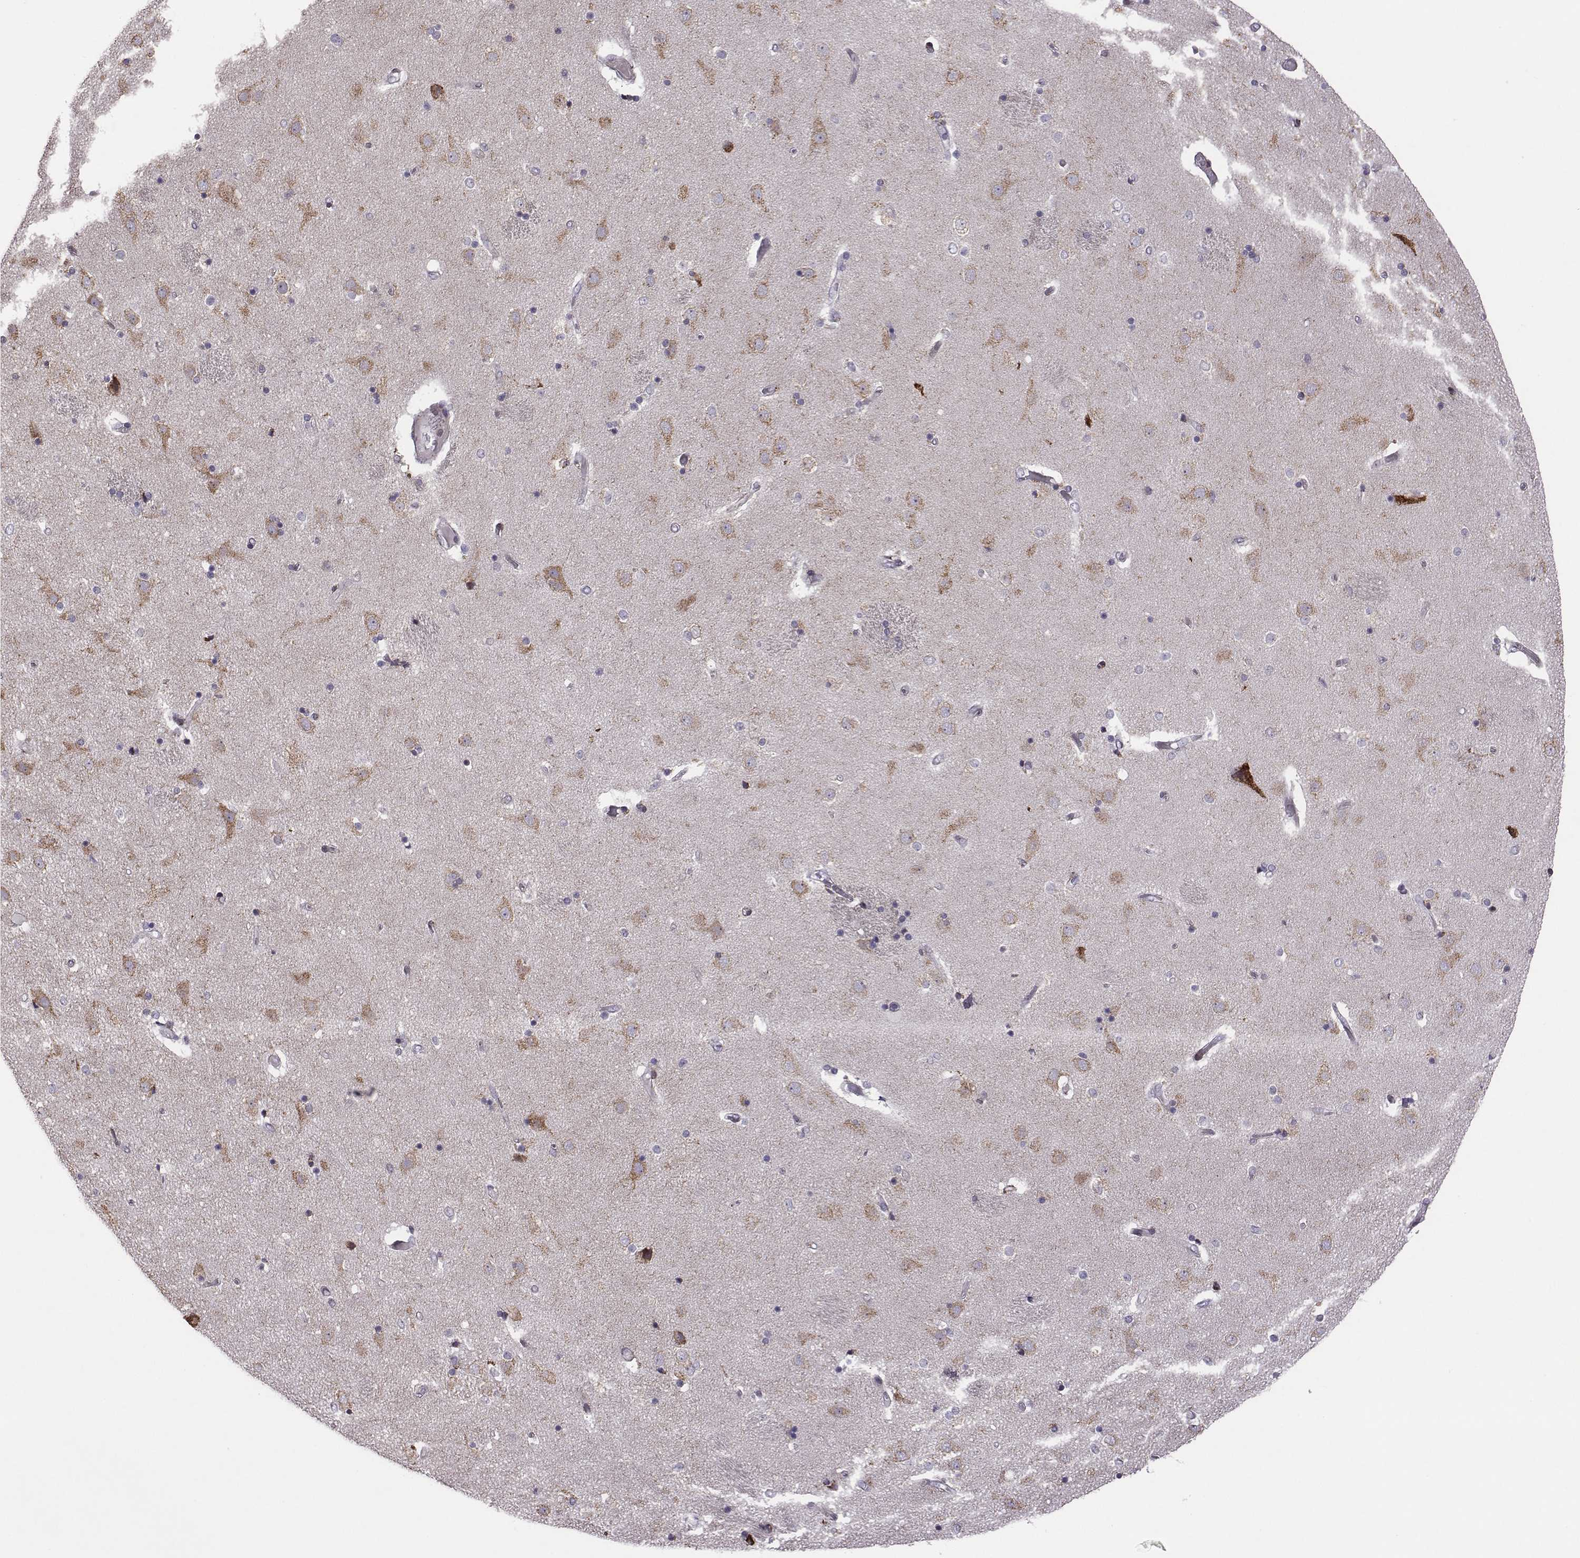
{"staining": {"intensity": "moderate", "quantity": "<25%", "location": "cytoplasmic/membranous"}, "tissue": "caudate", "cell_type": "Glial cells", "image_type": "normal", "snomed": [{"axis": "morphology", "description": "Normal tissue, NOS"}, {"axis": "topography", "description": "Lateral ventricle wall"}], "caption": "About <25% of glial cells in normal caudate demonstrate moderate cytoplasmic/membranous protein positivity as visualized by brown immunohistochemical staining.", "gene": "SELENOI", "patient": {"sex": "female", "age": 71}}